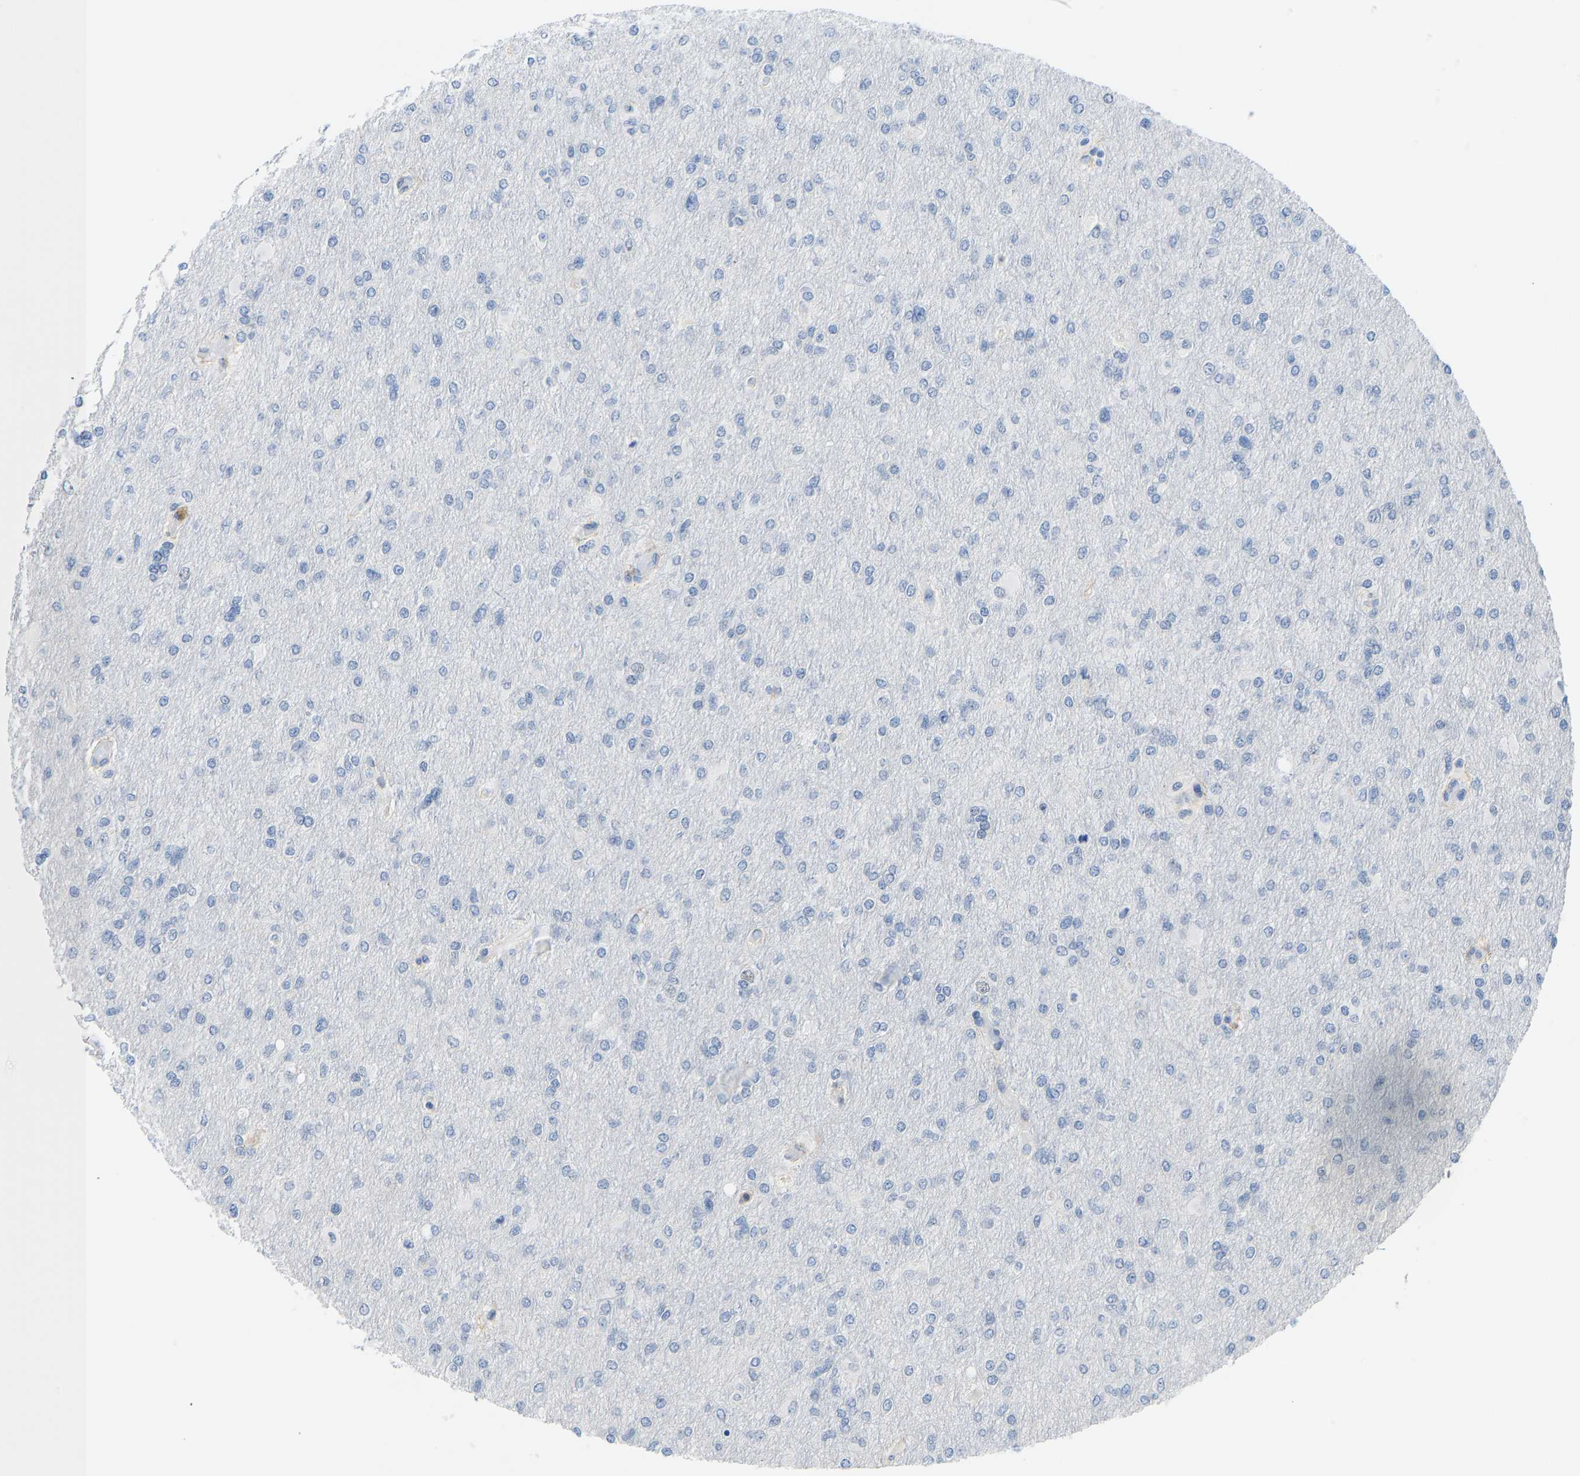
{"staining": {"intensity": "negative", "quantity": "none", "location": "none"}, "tissue": "glioma", "cell_type": "Tumor cells", "image_type": "cancer", "snomed": [{"axis": "morphology", "description": "Glioma, malignant, High grade"}, {"axis": "topography", "description": "Cerebral cortex"}], "caption": "The image shows no significant staining in tumor cells of malignant glioma (high-grade). (Stains: DAB immunohistochemistry (IHC) with hematoxylin counter stain, Microscopy: brightfield microscopy at high magnification).", "gene": "TXNDC2", "patient": {"sex": "female", "age": 36}}